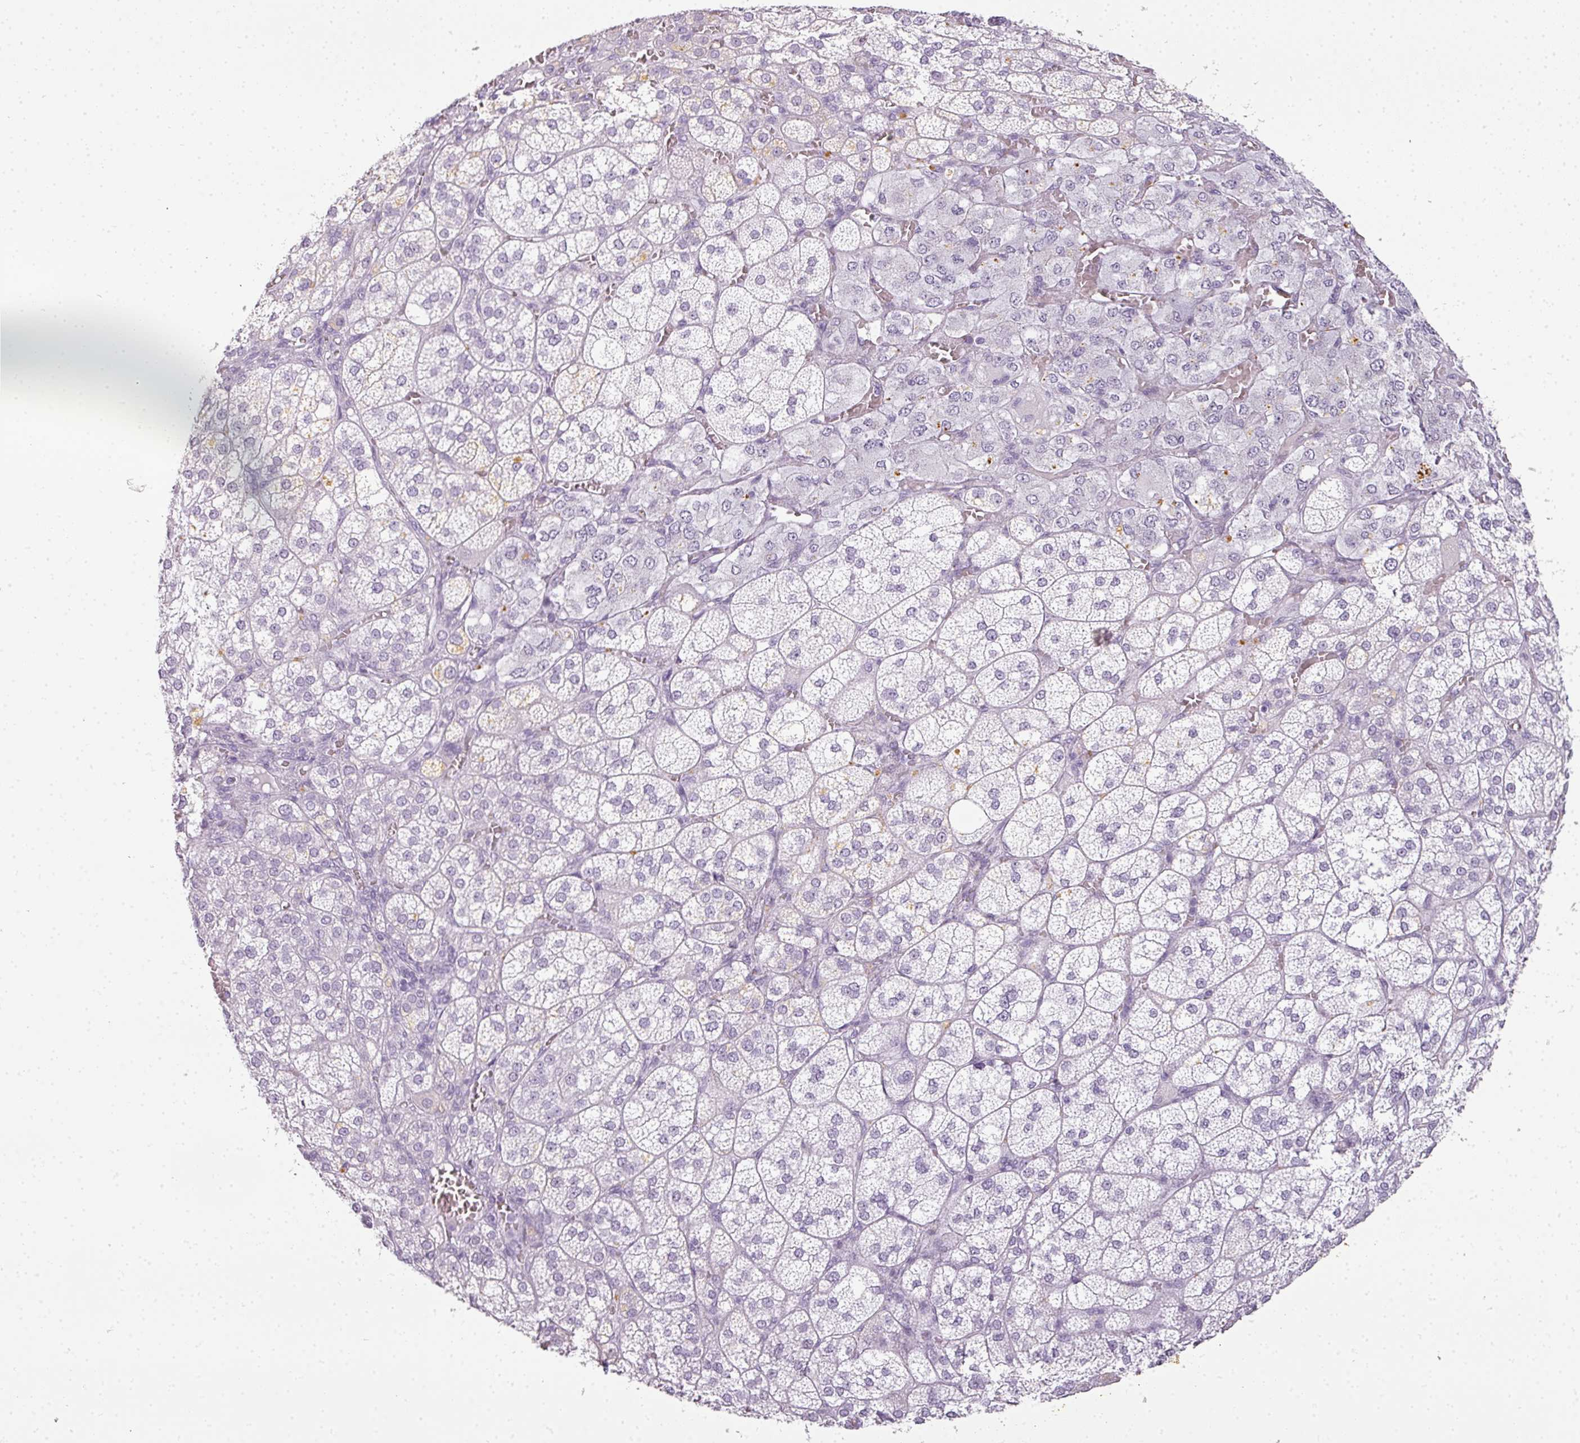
{"staining": {"intensity": "negative", "quantity": "none", "location": "none"}, "tissue": "adrenal gland", "cell_type": "Glandular cells", "image_type": "normal", "snomed": [{"axis": "morphology", "description": "Normal tissue, NOS"}, {"axis": "topography", "description": "Adrenal gland"}], "caption": "Glandular cells show no significant expression in benign adrenal gland.", "gene": "RBMY1A1", "patient": {"sex": "female", "age": 60}}